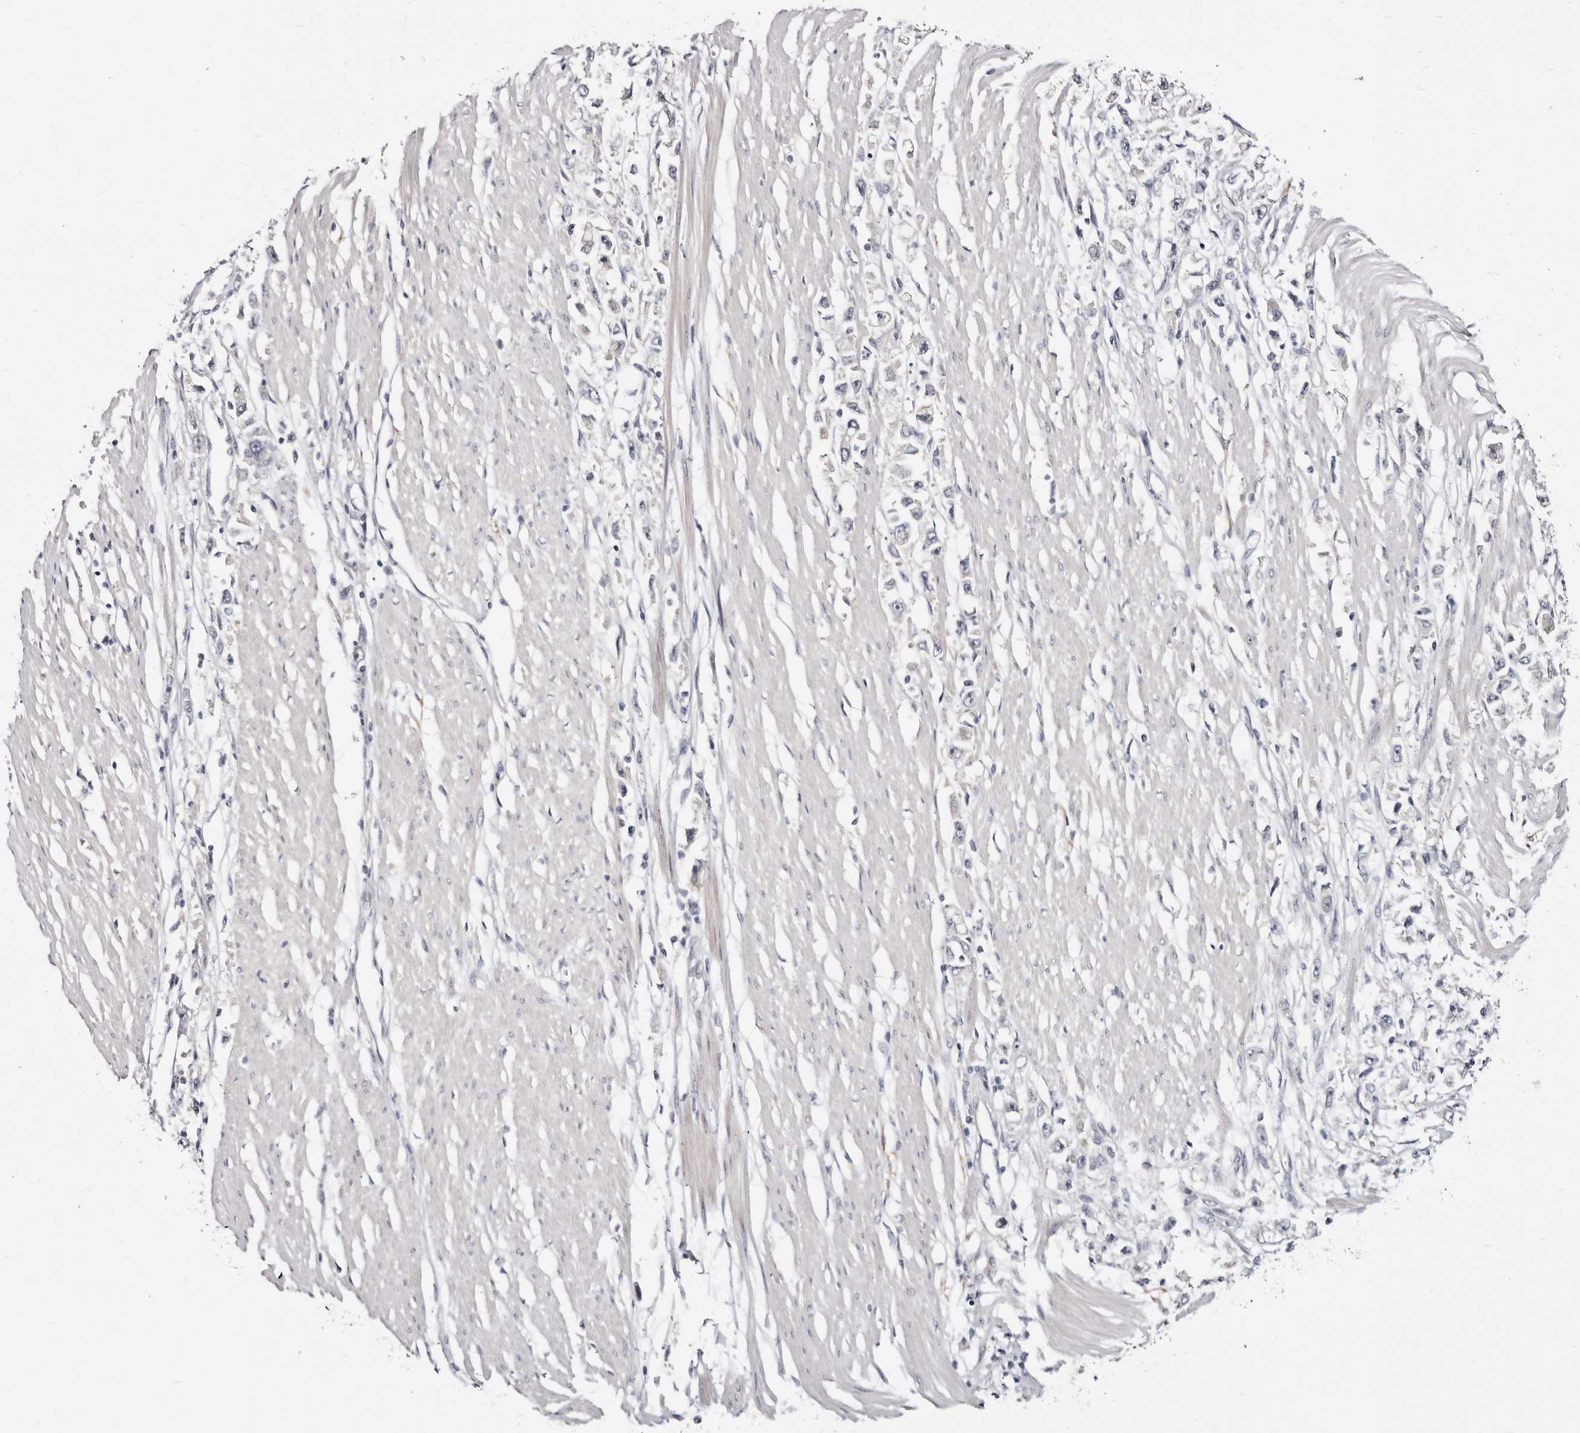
{"staining": {"intensity": "negative", "quantity": "none", "location": "none"}, "tissue": "stomach cancer", "cell_type": "Tumor cells", "image_type": "cancer", "snomed": [{"axis": "morphology", "description": "Adenocarcinoma, NOS"}, {"axis": "topography", "description": "Stomach"}], "caption": "Tumor cells show no significant protein staining in adenocarcinoma (stomach).", "gene": "KLHL4", "patient": {"sex": "female", "age": 59}}